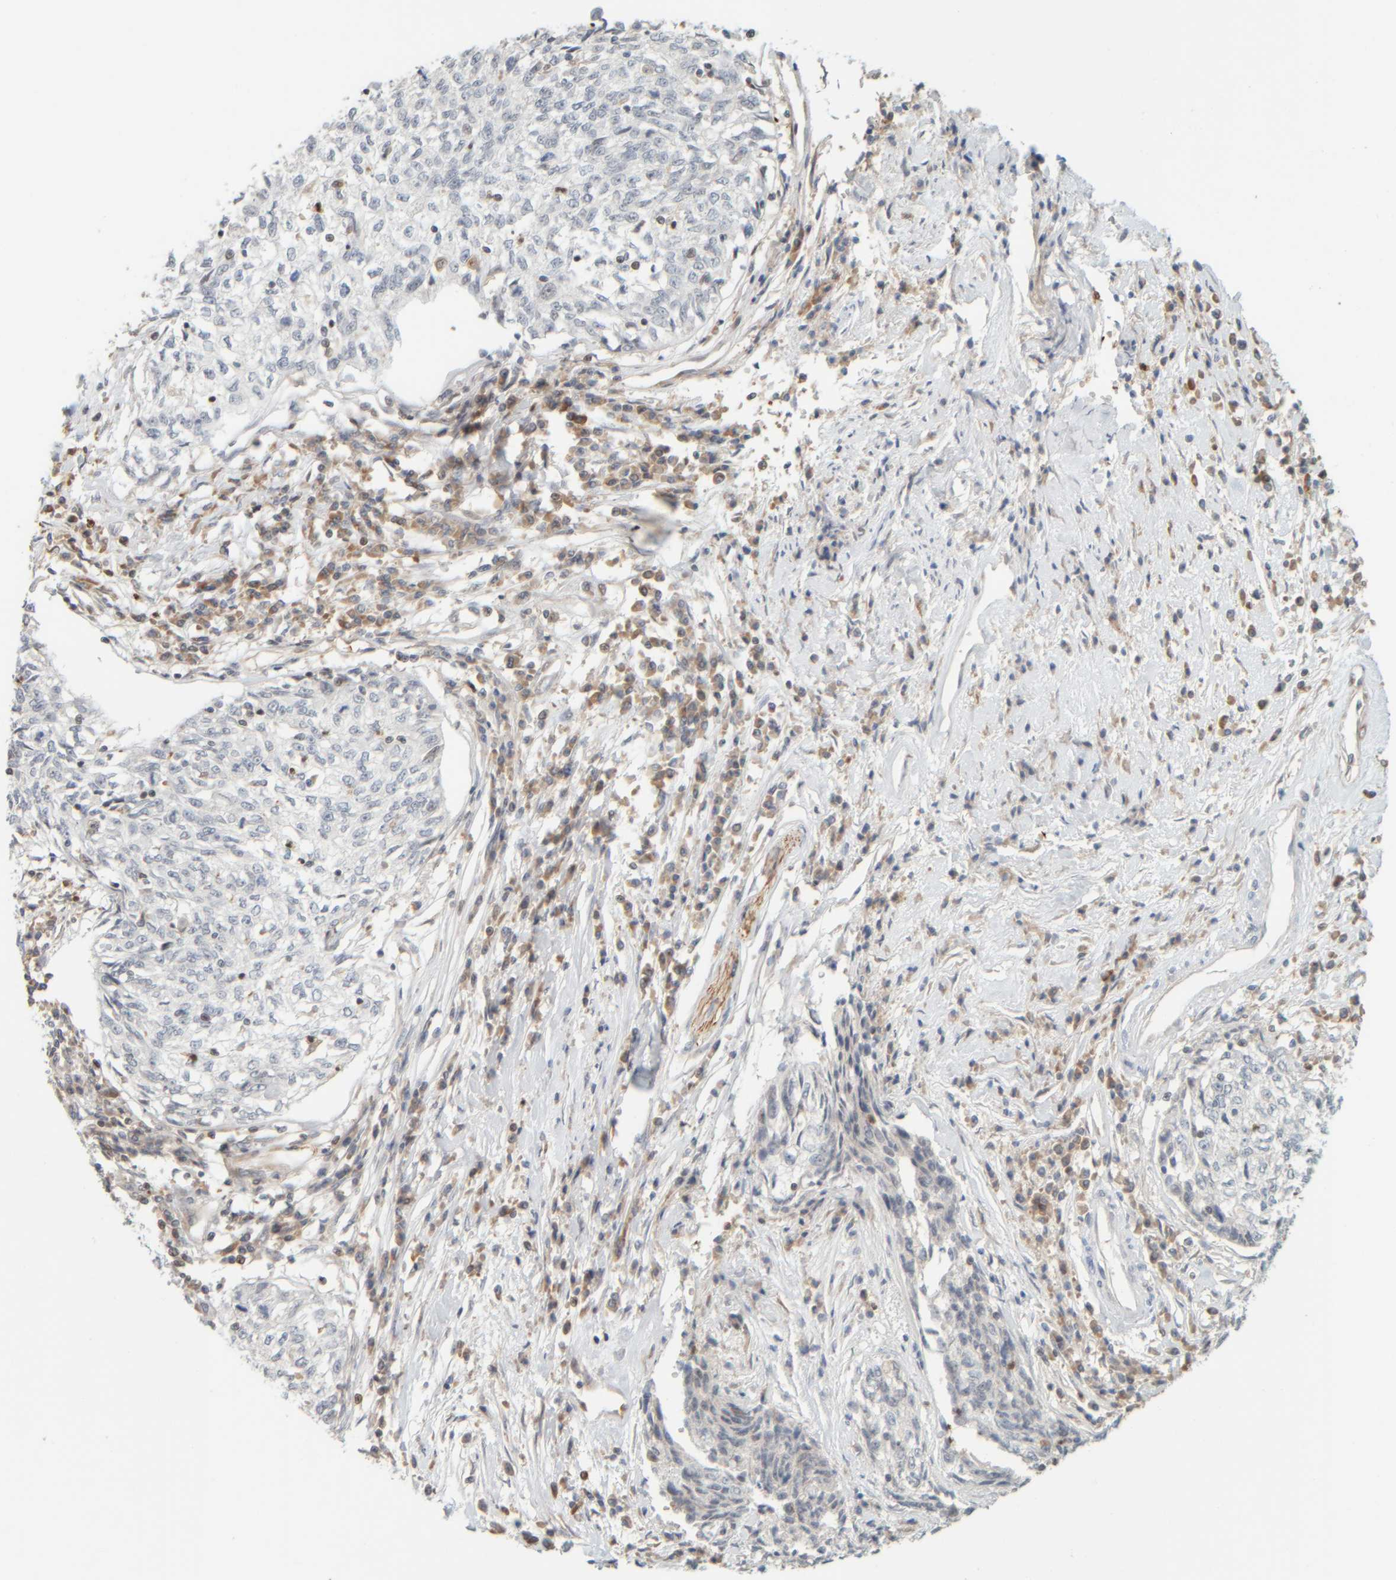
{"staining": {"intensity": "negative", "quantity": "none", "location": "none"}, "tissue": "cervical cancer", "cell_type": "Tumor cells", "image_type": "cancer", "snomed": [{"axis": "morphology", "description": "Squamous cell carcinoma, NOS"}, {"axis": "topography", "description": "Cervix"}], "caption": "IHC image of human cervical cancer stained for a protein (brown), which shows no staining in tumor cells.", "gene": "PTGES3L-AARSD1", "patient": {"sex": "female", "age": 57}}